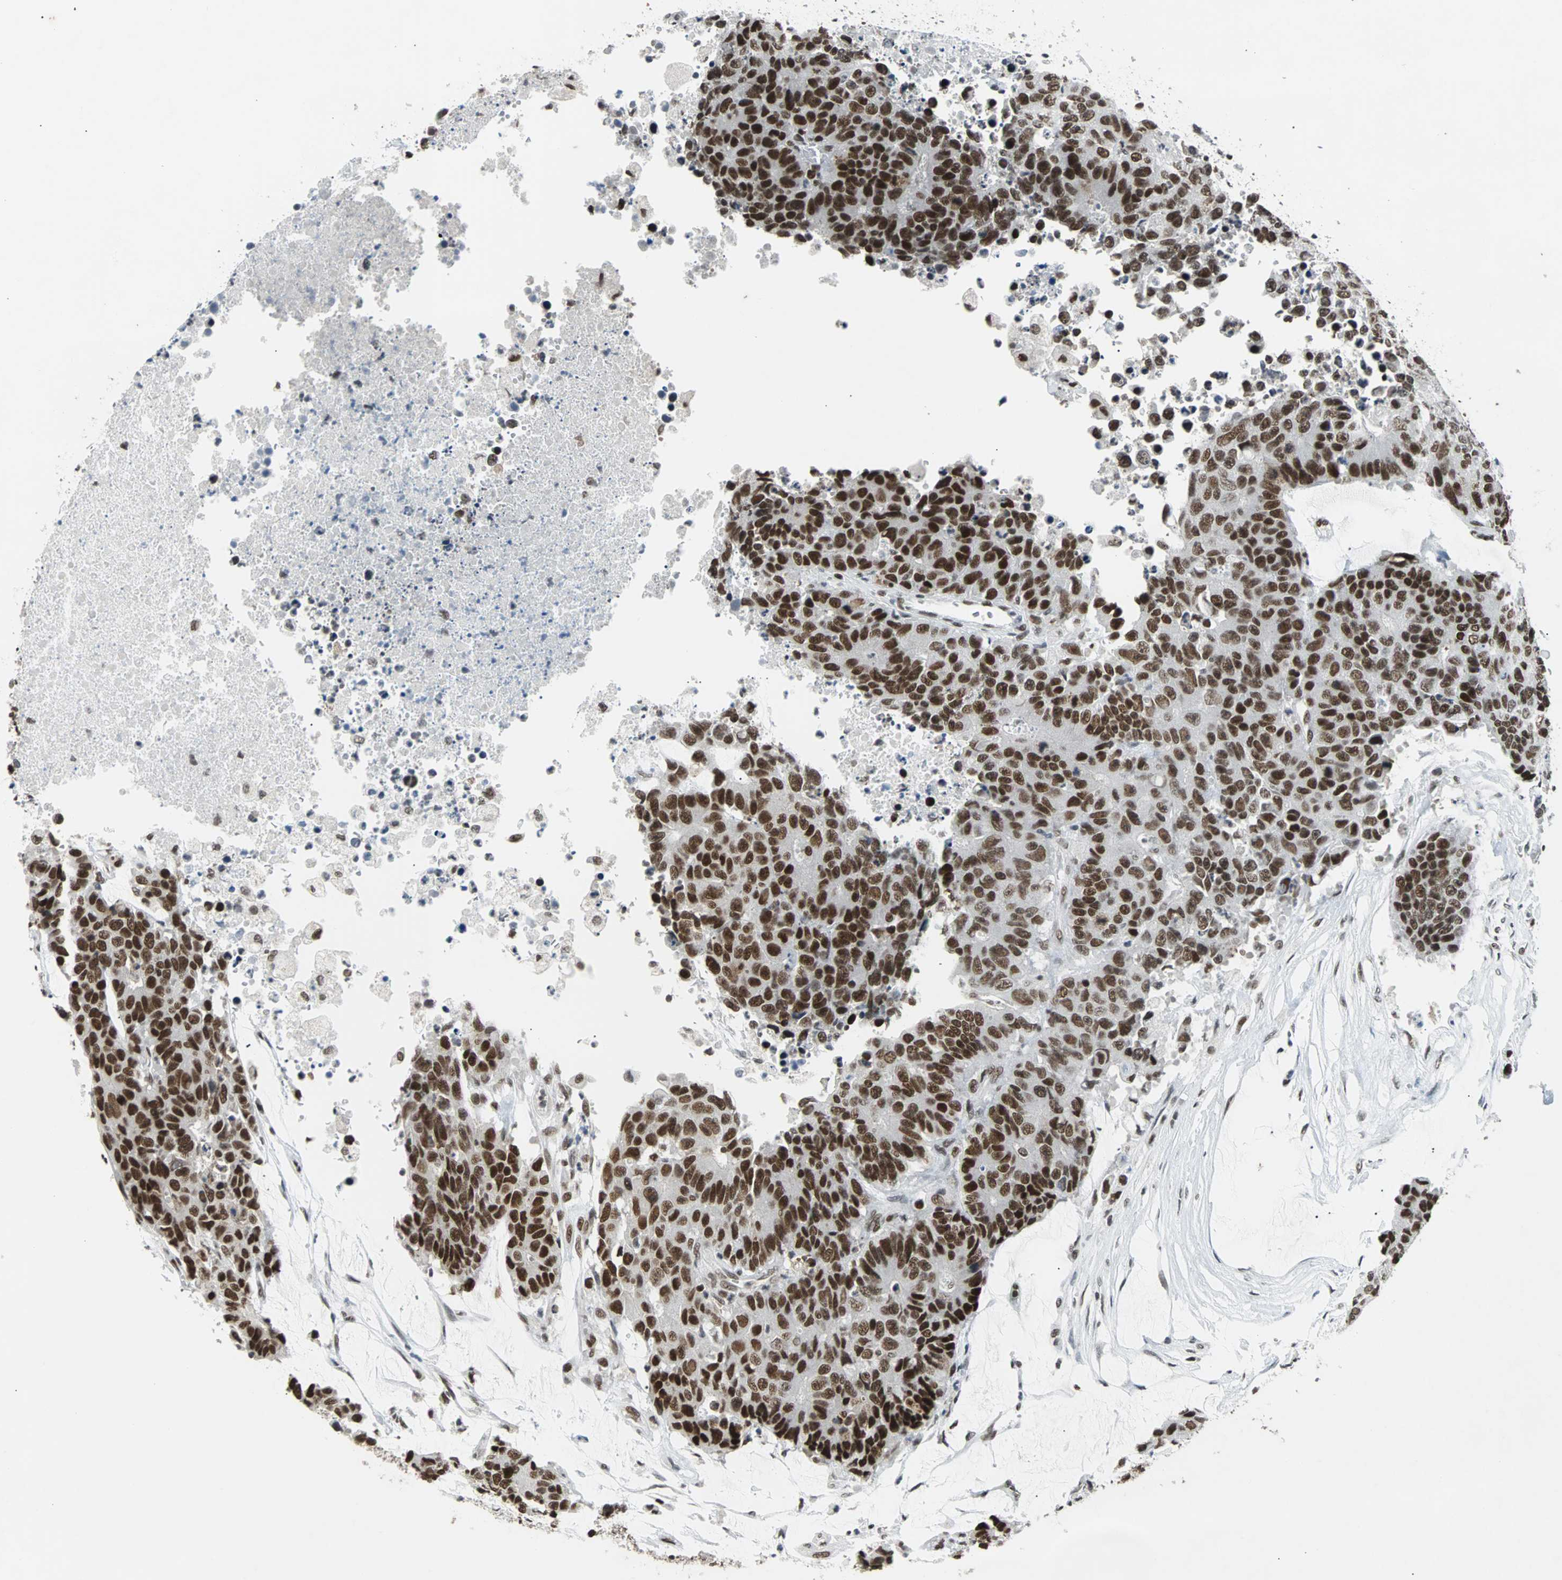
{"staining": {"intensity": "strong", "quantity": ">75%", "location": "nuclear"}, "tissue": "colorectal cancer", "cell_type": "Tumor cells", "image_type": "cancer", "snomed": [{"axis": "morphology", "description": "Adenocarcinoma, NOS"}, {"axis": "topography", "description": "Colon"}], "caption": "Approximately >75% of tumor cells in human colorectal cancer (adenocarcinoma) demonstrate strong nuclear protein staining as visualized by brown immunohistochemical staining.", "gene": "GATAD2A", "patient": {"sex": "female", "age": 86}}